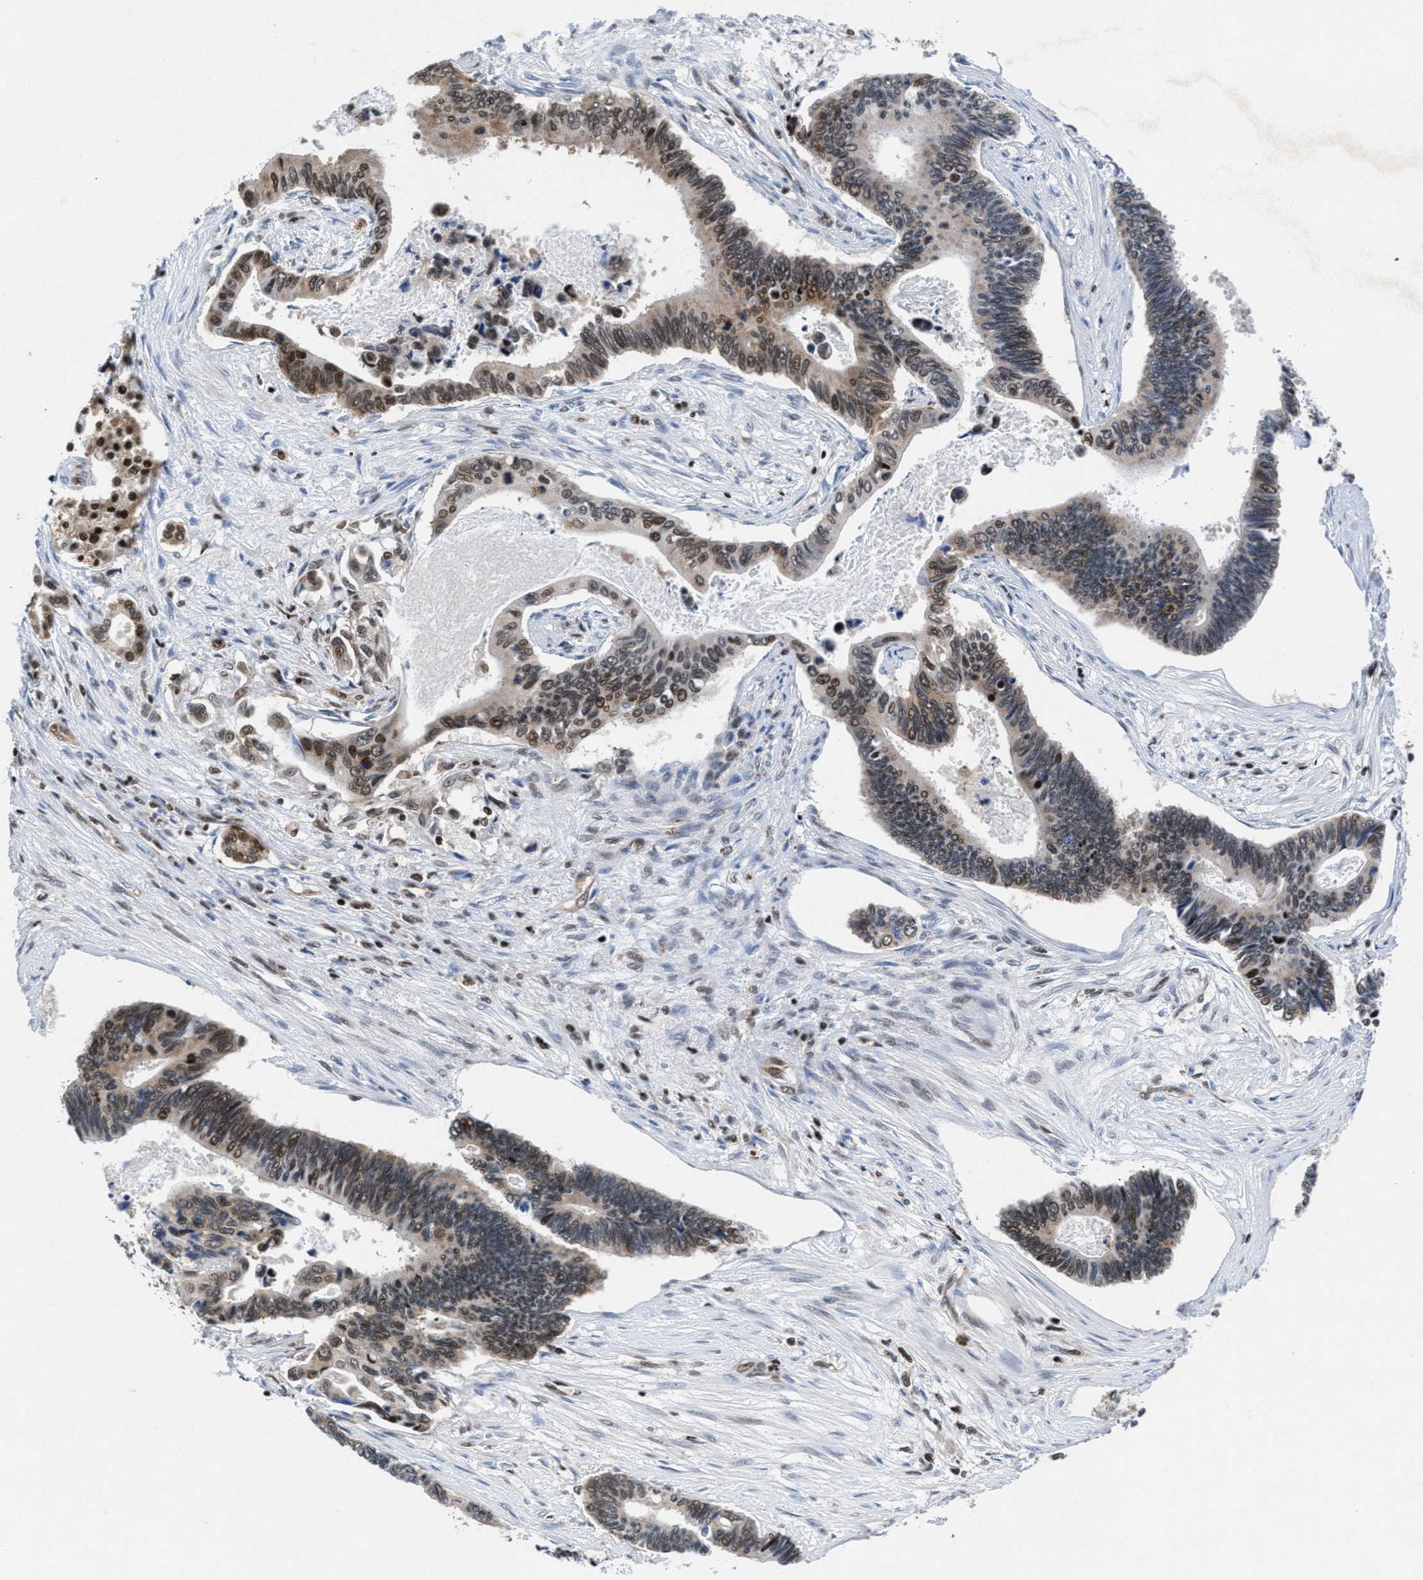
{"staining": {"intensity": "moderate", "quantity": "<25%", "location": "nuclear"}, "tissue": "pancreatic cancer", "cell_type": "Tumor cells", "image_type": "cancer", "snomed": [{"axis": "morphology", "description": "Adenocarcinoma, NOS"}, {"axis": "topography", "description": "Pancreas"}], "caption": "Pancreatic cancer stained with a brown dye reveals moderate nuclear positive staining in approximately <25% of tumor cells.", "gene": "WDR81", "patient": {"sex": "female", "age": 70}}